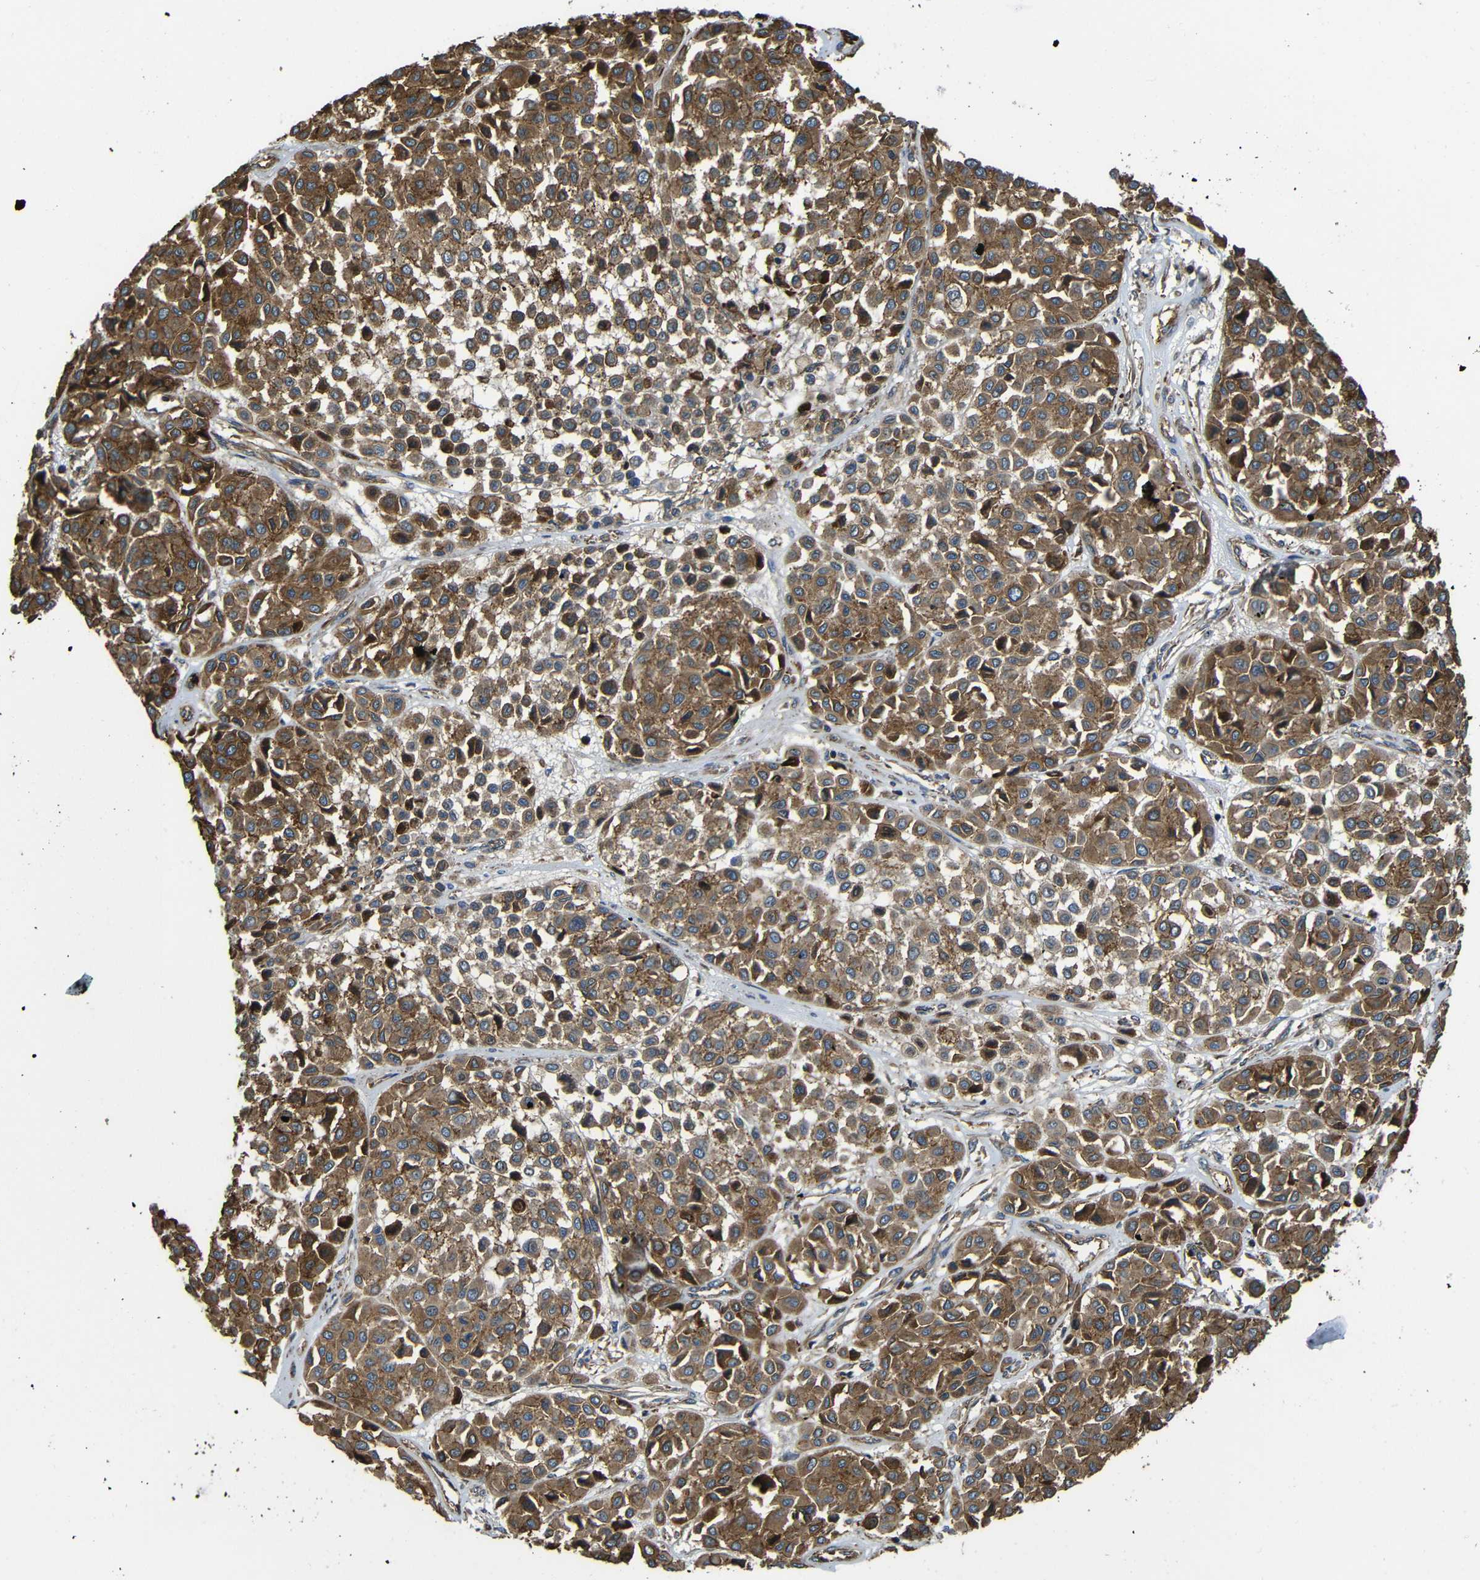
{"staining": {"intensity": "moderate", "quantity": ">75%", "location": "cytoplasmic/membranous"}, "tissue": "melanoma", "cell_type": "Tumor cells", "image_type": "cancer", "snomed": [{"axis": "morphology", "description": "Malignant melanoma, Metastatic site"}, {"axis": "topography", "description": "Soft tissue"}], "caption": "Protein analysis of malignant melanoma (metastatic site) tissue reveals moderate cytoplasmic/membranous expression in approximately >75% of tumor cells.", "gene": "PTCH1", "patient": {"sex": "male", "age": 41}}